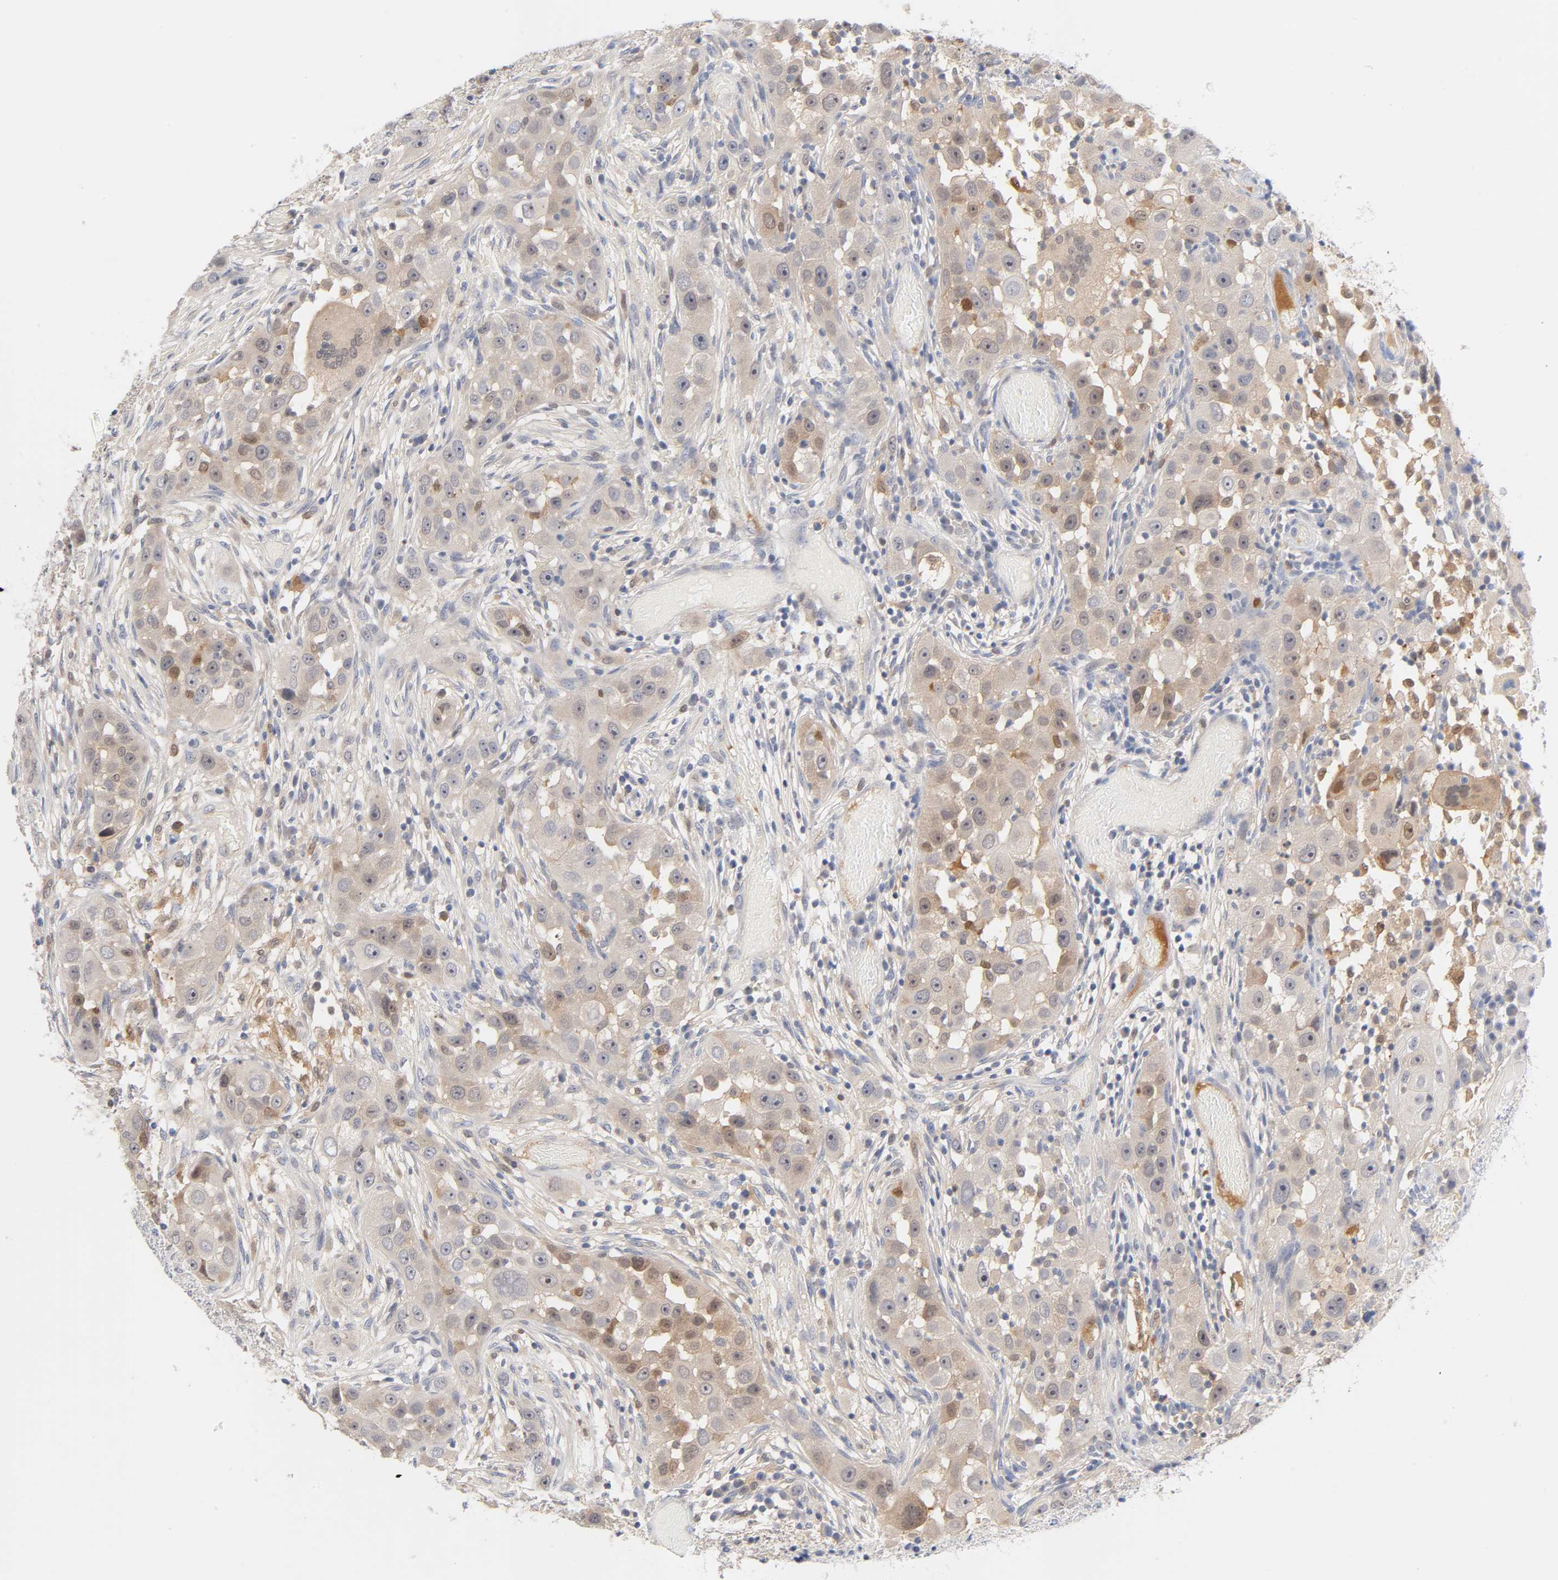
{"staining": {"intensity": "weak", "quantity": ">75%", "location": "cytoplasmic/membranous,nuclear"}, "tissue": "head and neck cancer", "cell_type": "Tumor cells", "image_type": "cancer", "snomed": [{"axis": "morphology", "description": "Carcinoma, NOS"}, {"axis": "topography", "description": "Head-Neck"}], "caption": "Immunohistochemical staining of carcinoma (head and neck) shows low levels of weak cytoplasmic/membranous and nuclear protein expression in approximately >75% of tumor cells.", "gene": "IL18", "patient": {"sex": "male", "age": 87}}